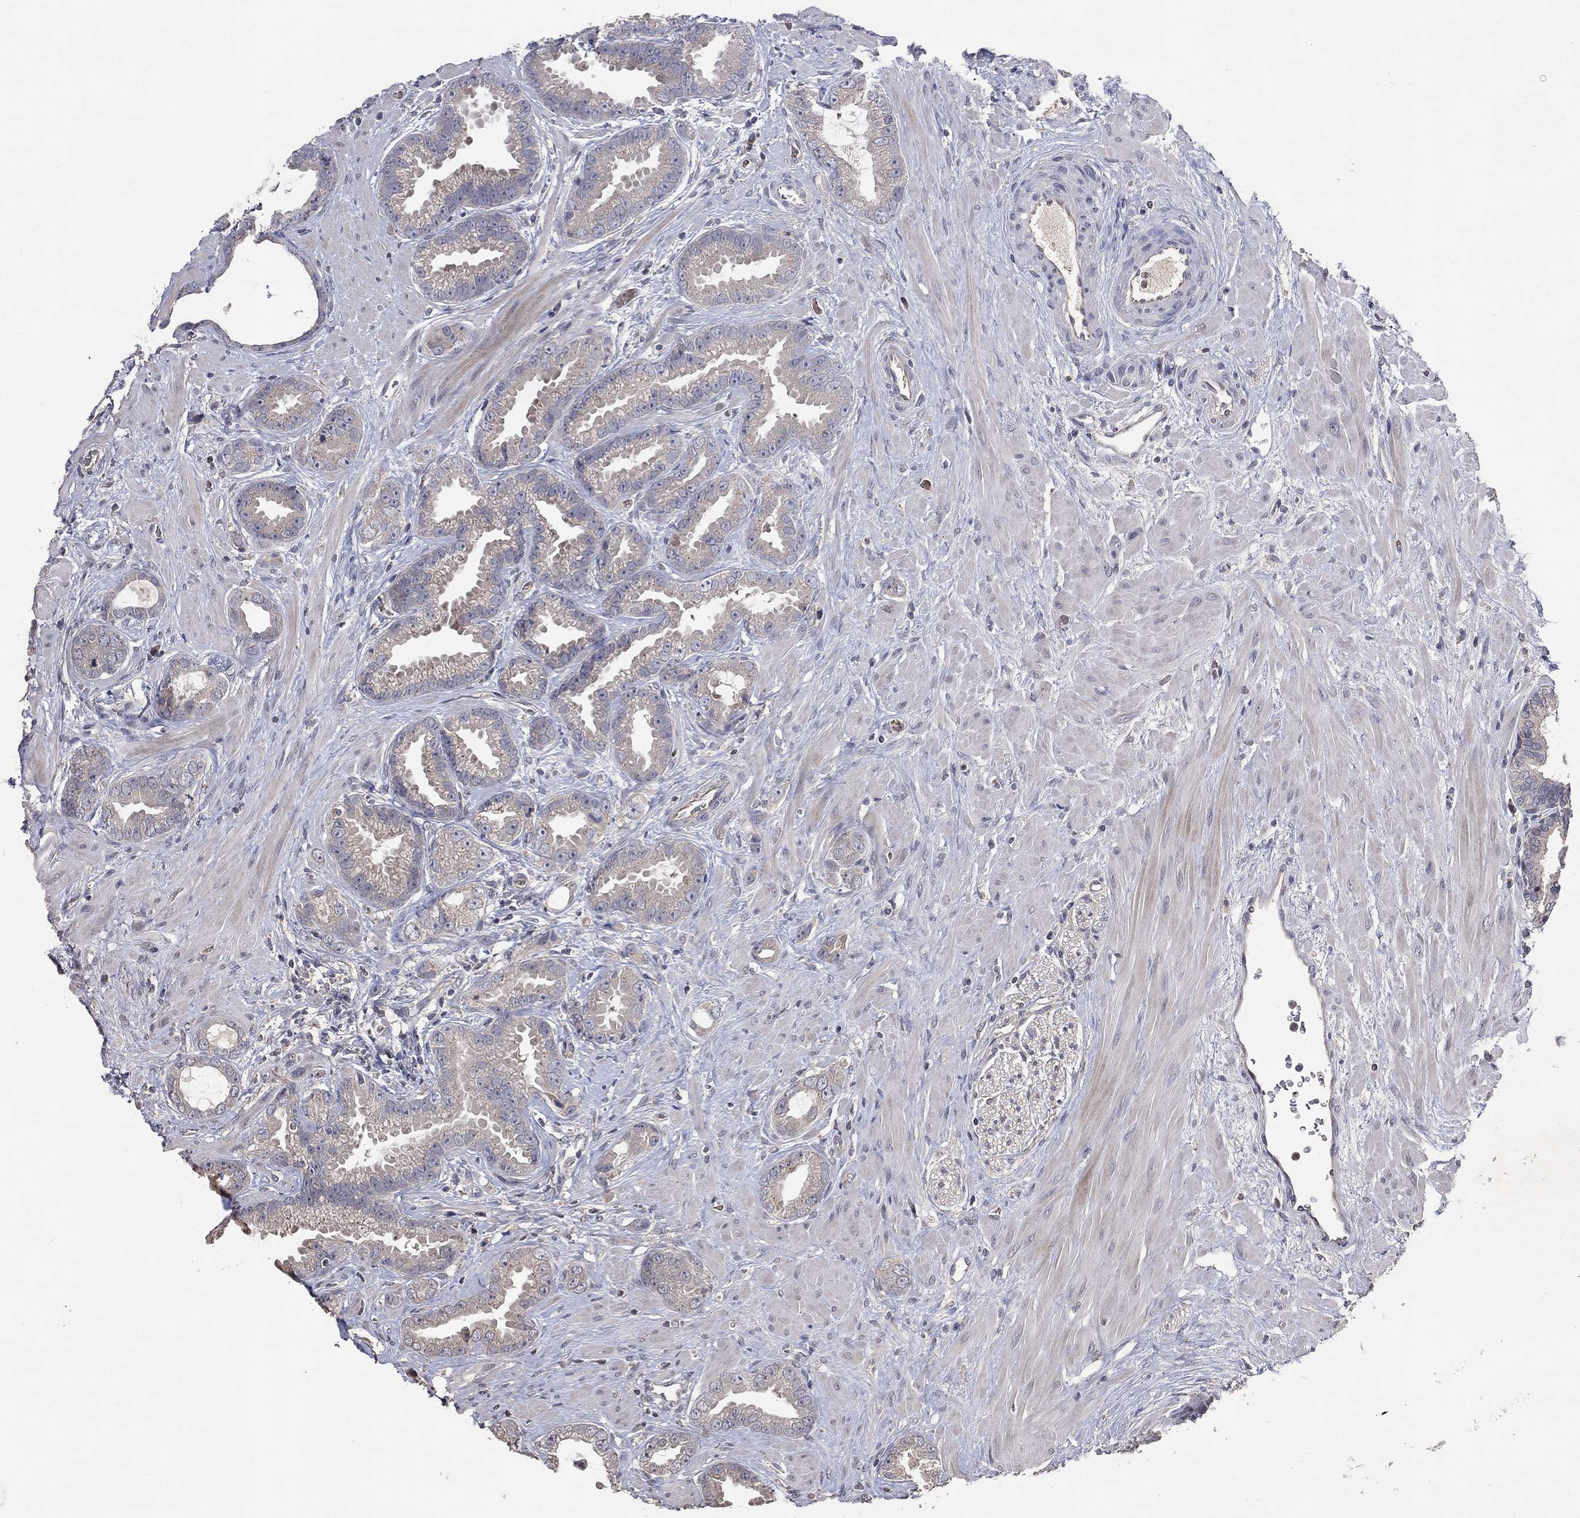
{"staining": {"intensity": "negative", "quantity": "none", "location": "none"}, "tissue": "prostate cancer", "cell_type": "Tumor cells", "image_type": "cancer", "snomed": [{"axis": "morphology", "description": "Adenocarcinoma, Low grade"}, {"axis": "topography", "description": "Prostate"}], "caption": "Tumor cells show no significant protein expression in prostate cancer.", "gene": "DNAH7", "patient": {"sex": "male", "age": 68}}